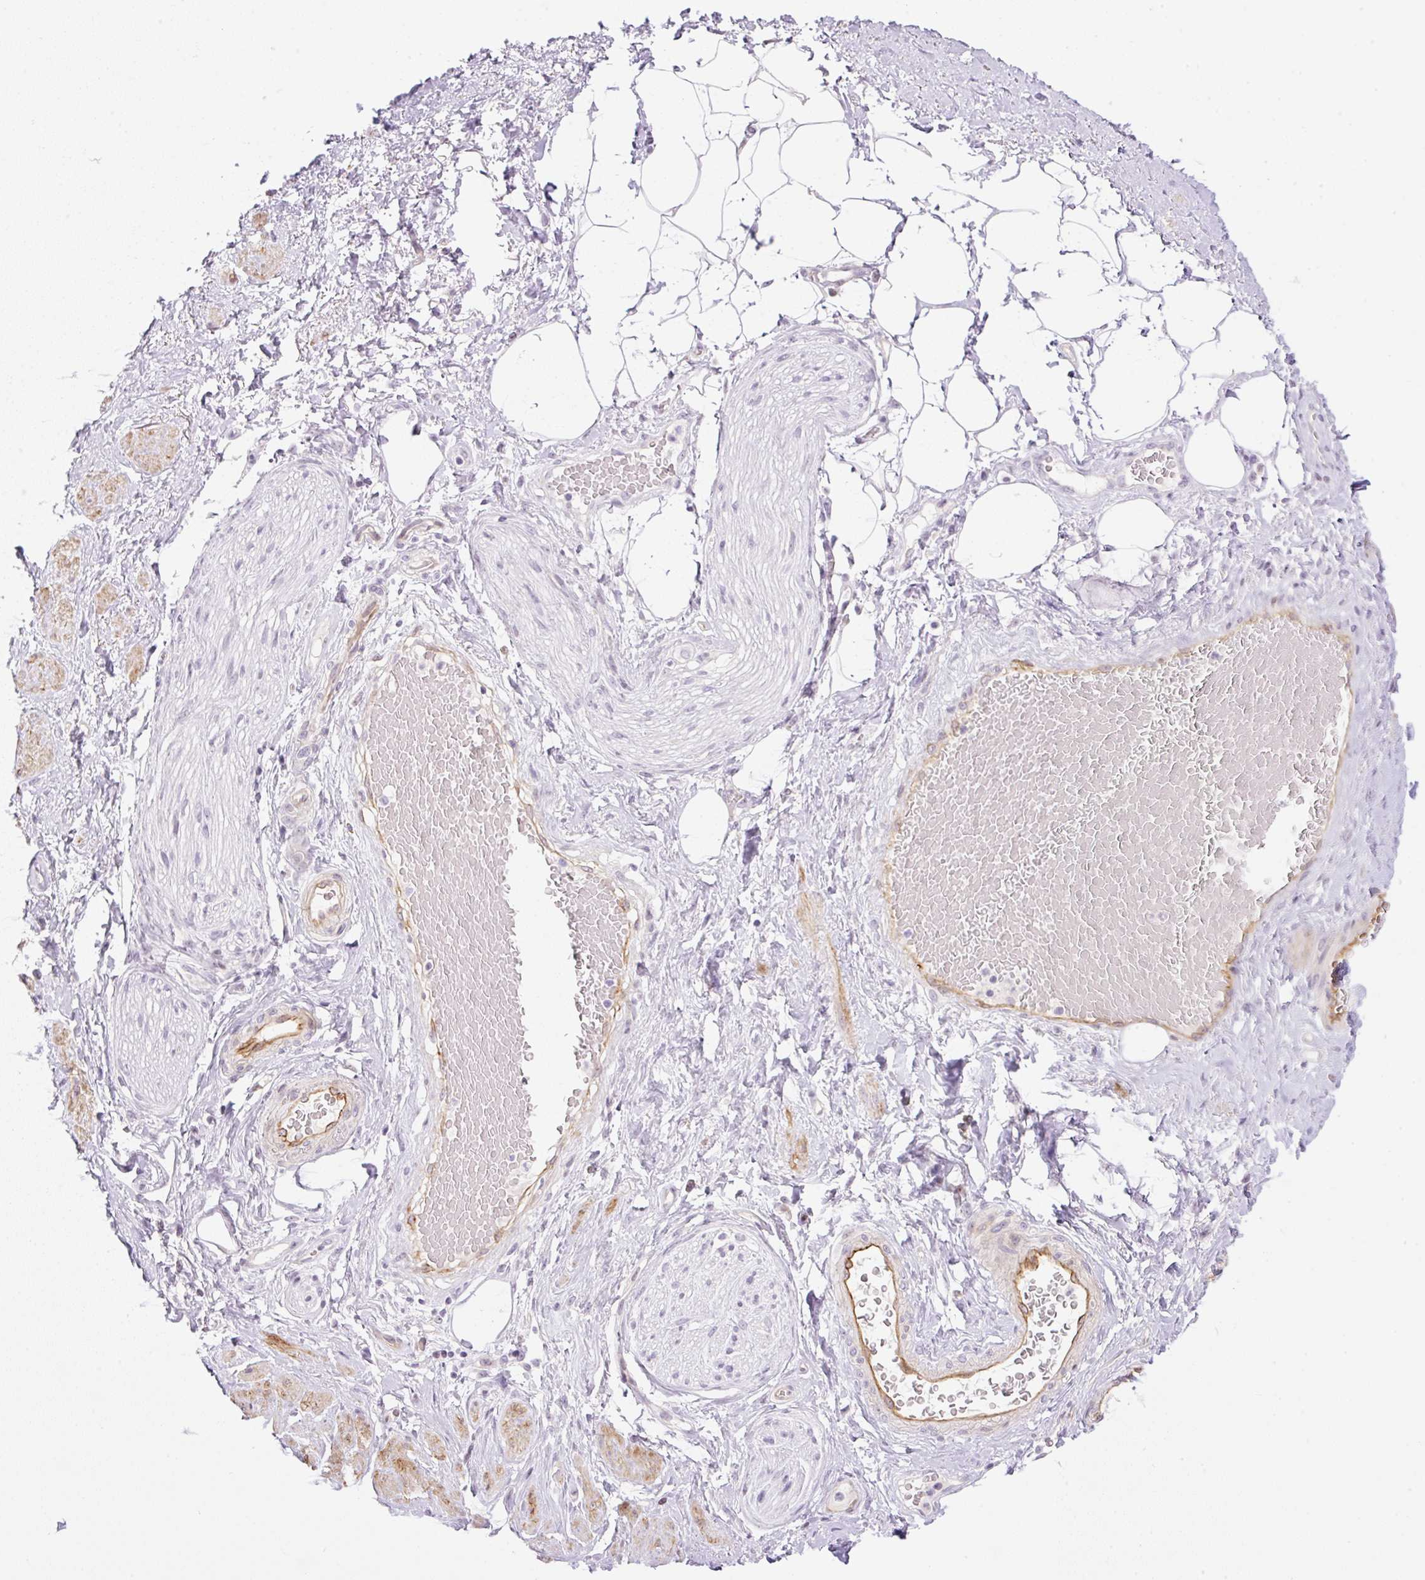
{"staining": {"intensity": "negative", "quantity": "none", "location": "none"}, "tissue": "adipose tissue", "cell_type": "Adipocytes", "image_type": "normal", "snomed": [{"axis": "morphology", "description": "Normal tissue, NOS"}, {"axis": "topography", "description": "Vagina"}, {"axis": "topography", "description": "Peripheral nerve tissue"}], "caption": "Human adipose tissue stained for a protein using immunohistochemistry (IHC) demonstrates no expression in adipocytes.", "gene": "ENSG00000268750", "patient": {"sex": "female", "age": 71}}